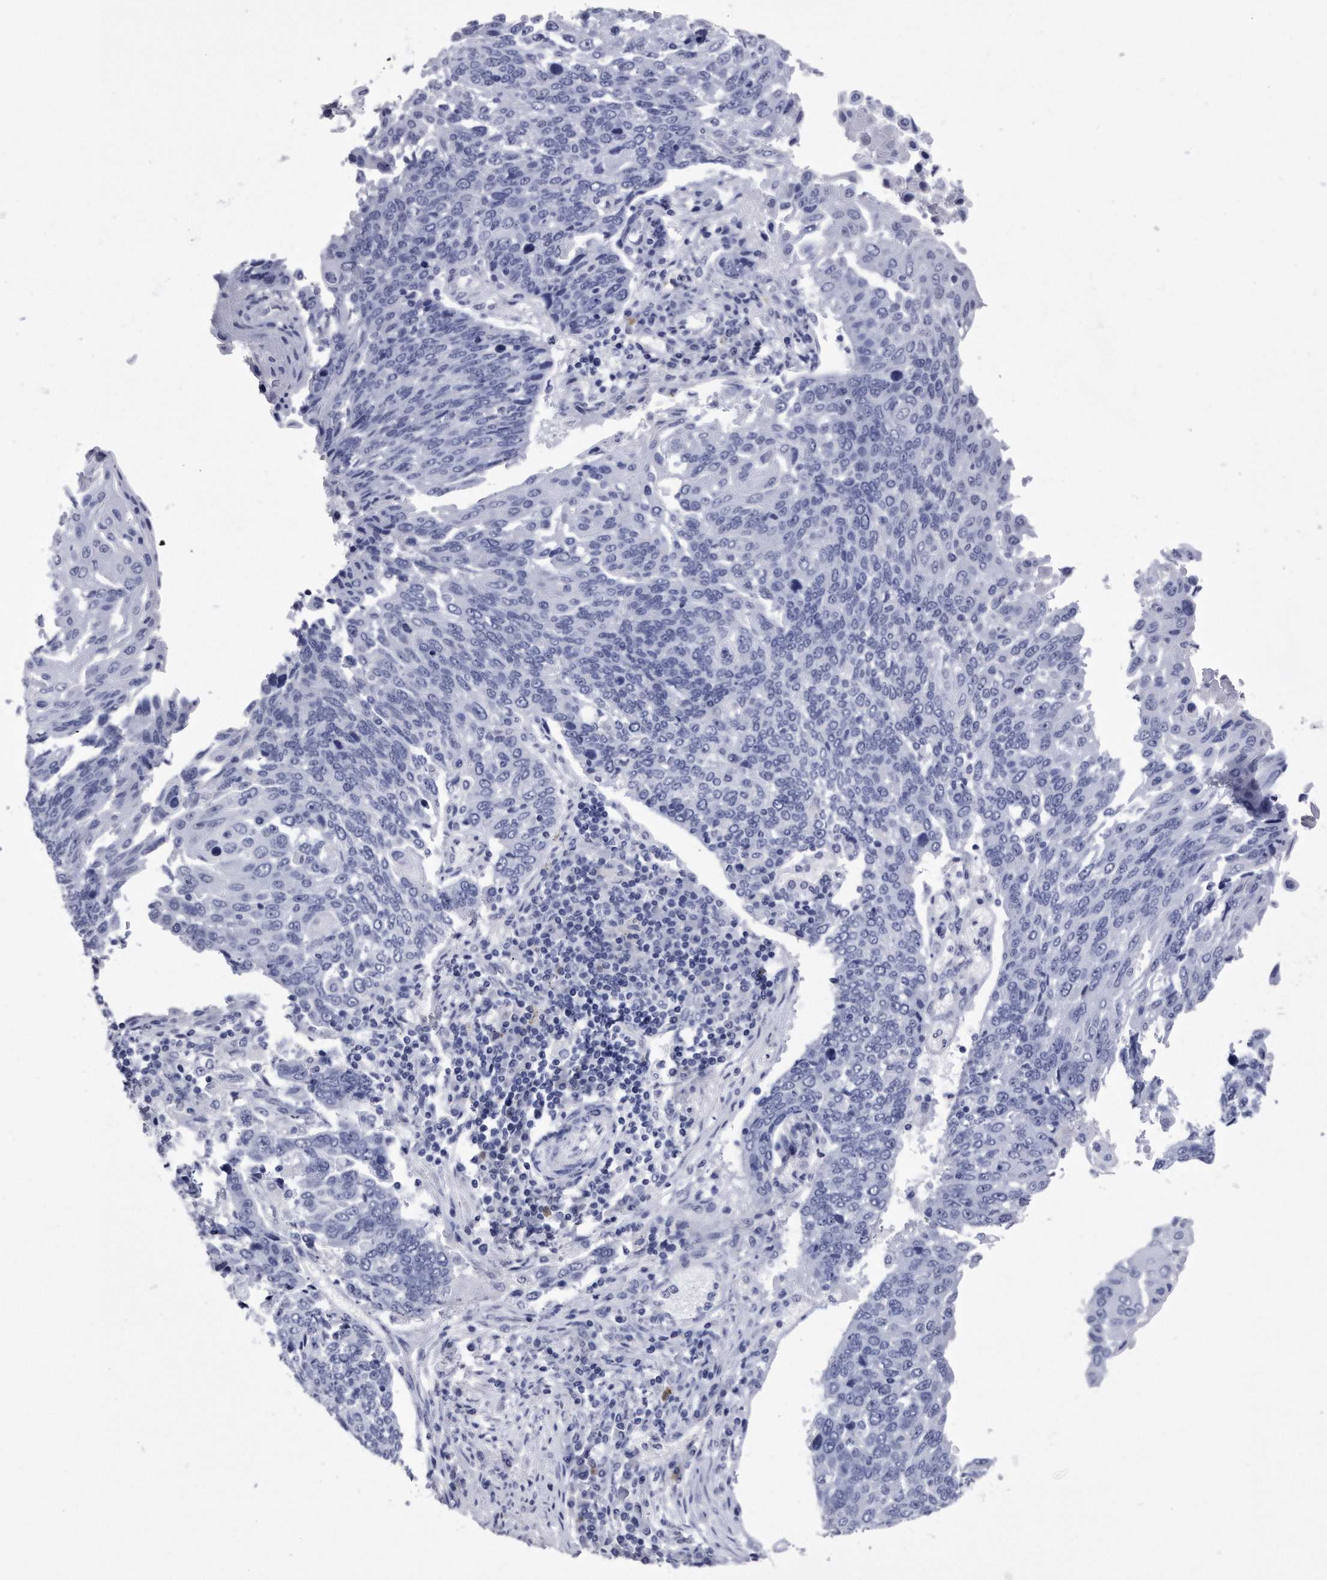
{"staining": {"intensity": "negative", "quantity": "none", "location": "none"}, "tissue": "lung cancer", "cell_type": "Tumor cells", "image_type": "cancer", "snomed": [{"axis": "morphology", "description": "Squamous cell carcinoma, NOS"}, {"axis": "topography", "description": "Lung"}], "caption": "Immunohistochemistry (IHC) micrograph of neoplastic tissue: squamous cell carcinoma (lung) stained with DAB exhibits no significant protein expression in tumor cells.", "gene": "KCTD8", "patient": {"sex": "male", "age": 66}}